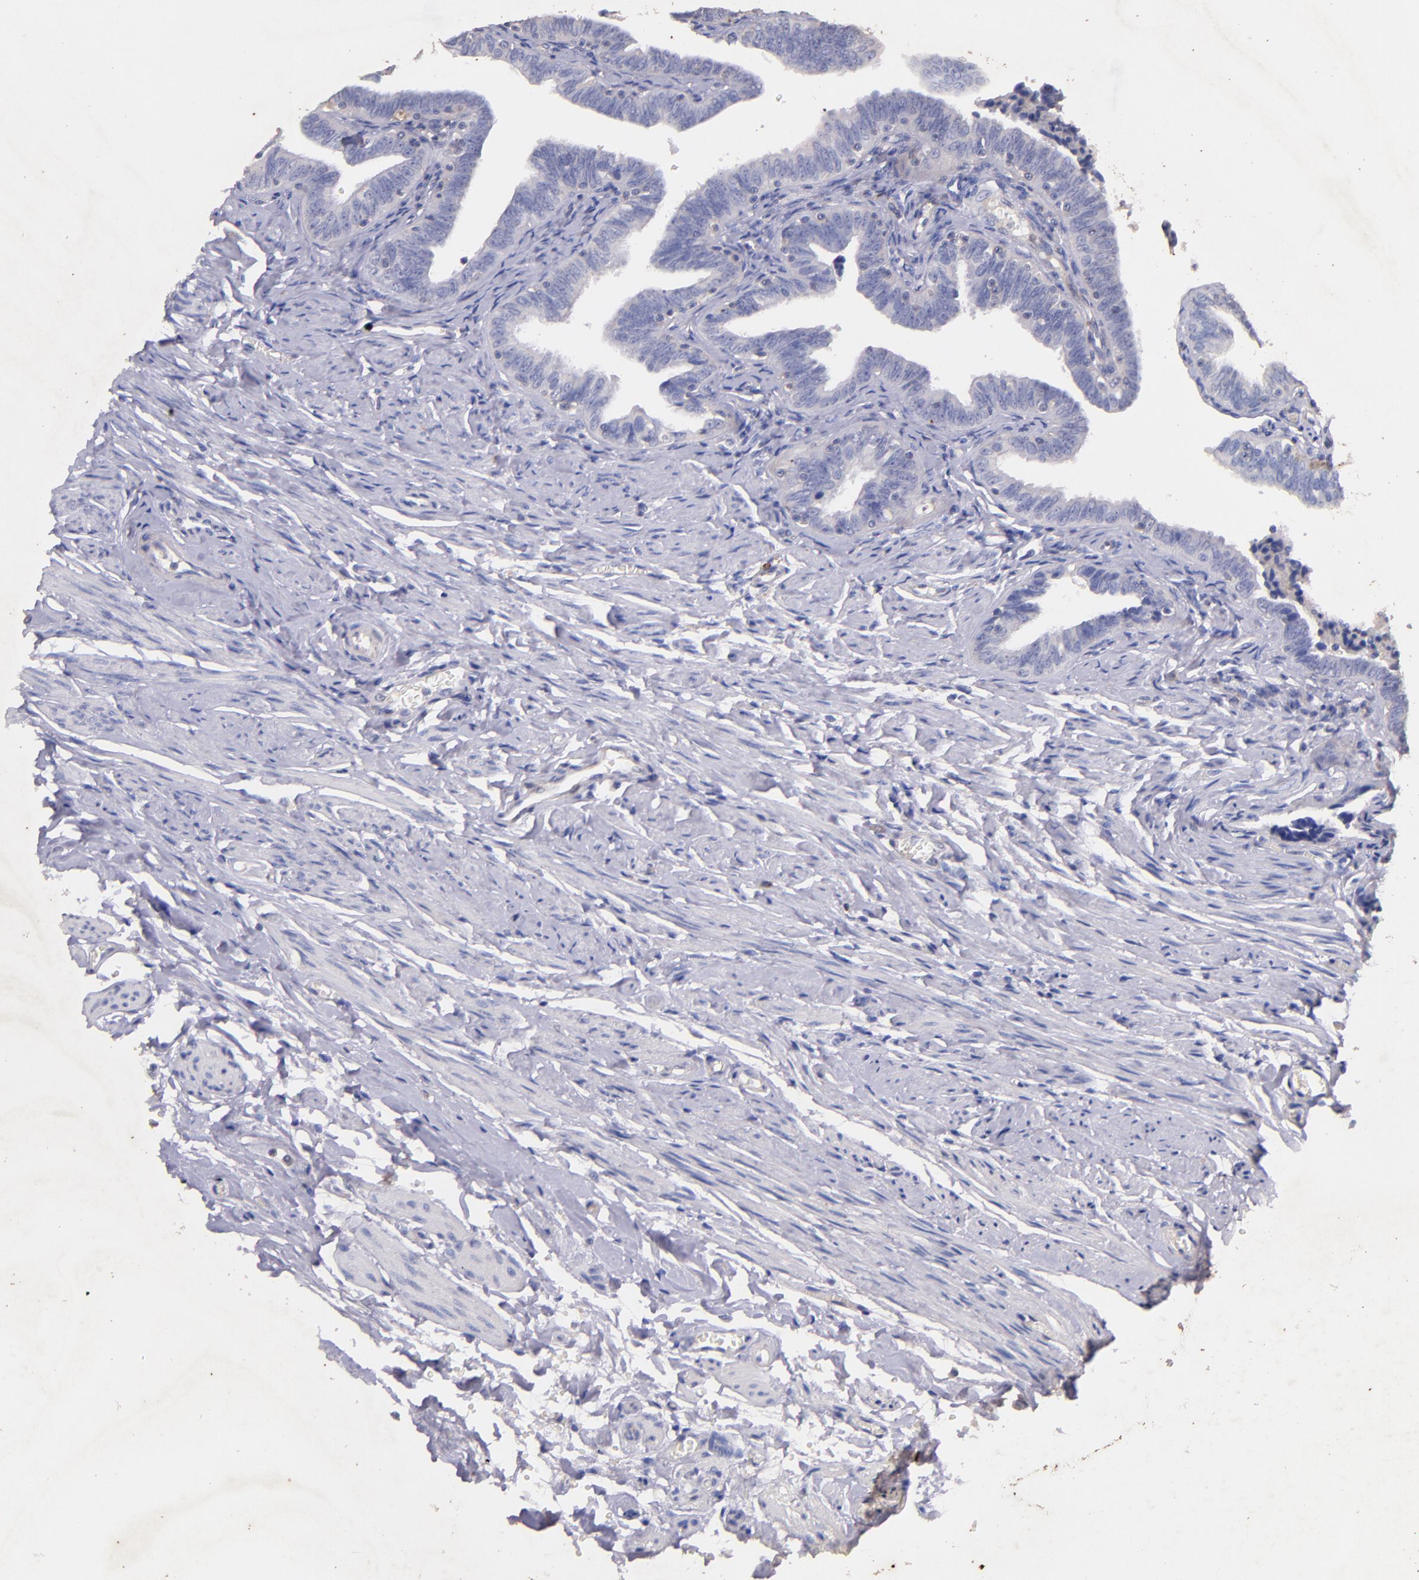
{"staining": {"intensity": "negative", "quantity": "none", "location": "none"}, "tissue": "fallopian tube", "cell_type": "Glandular cells", "image_type": "normal", "snomed": [{"axis": "morphology", "description": "Normal tissue, NOS"}, {"axis": "topography", "description": "Fallopian tube"}, {"axis": "topography", "description": "Ovary"}], "caption": "IHC of benign fallopian tube reveals no staining in glandular cells.", "gene": "RET", "patient": {"sex": "female", "age": 69}}